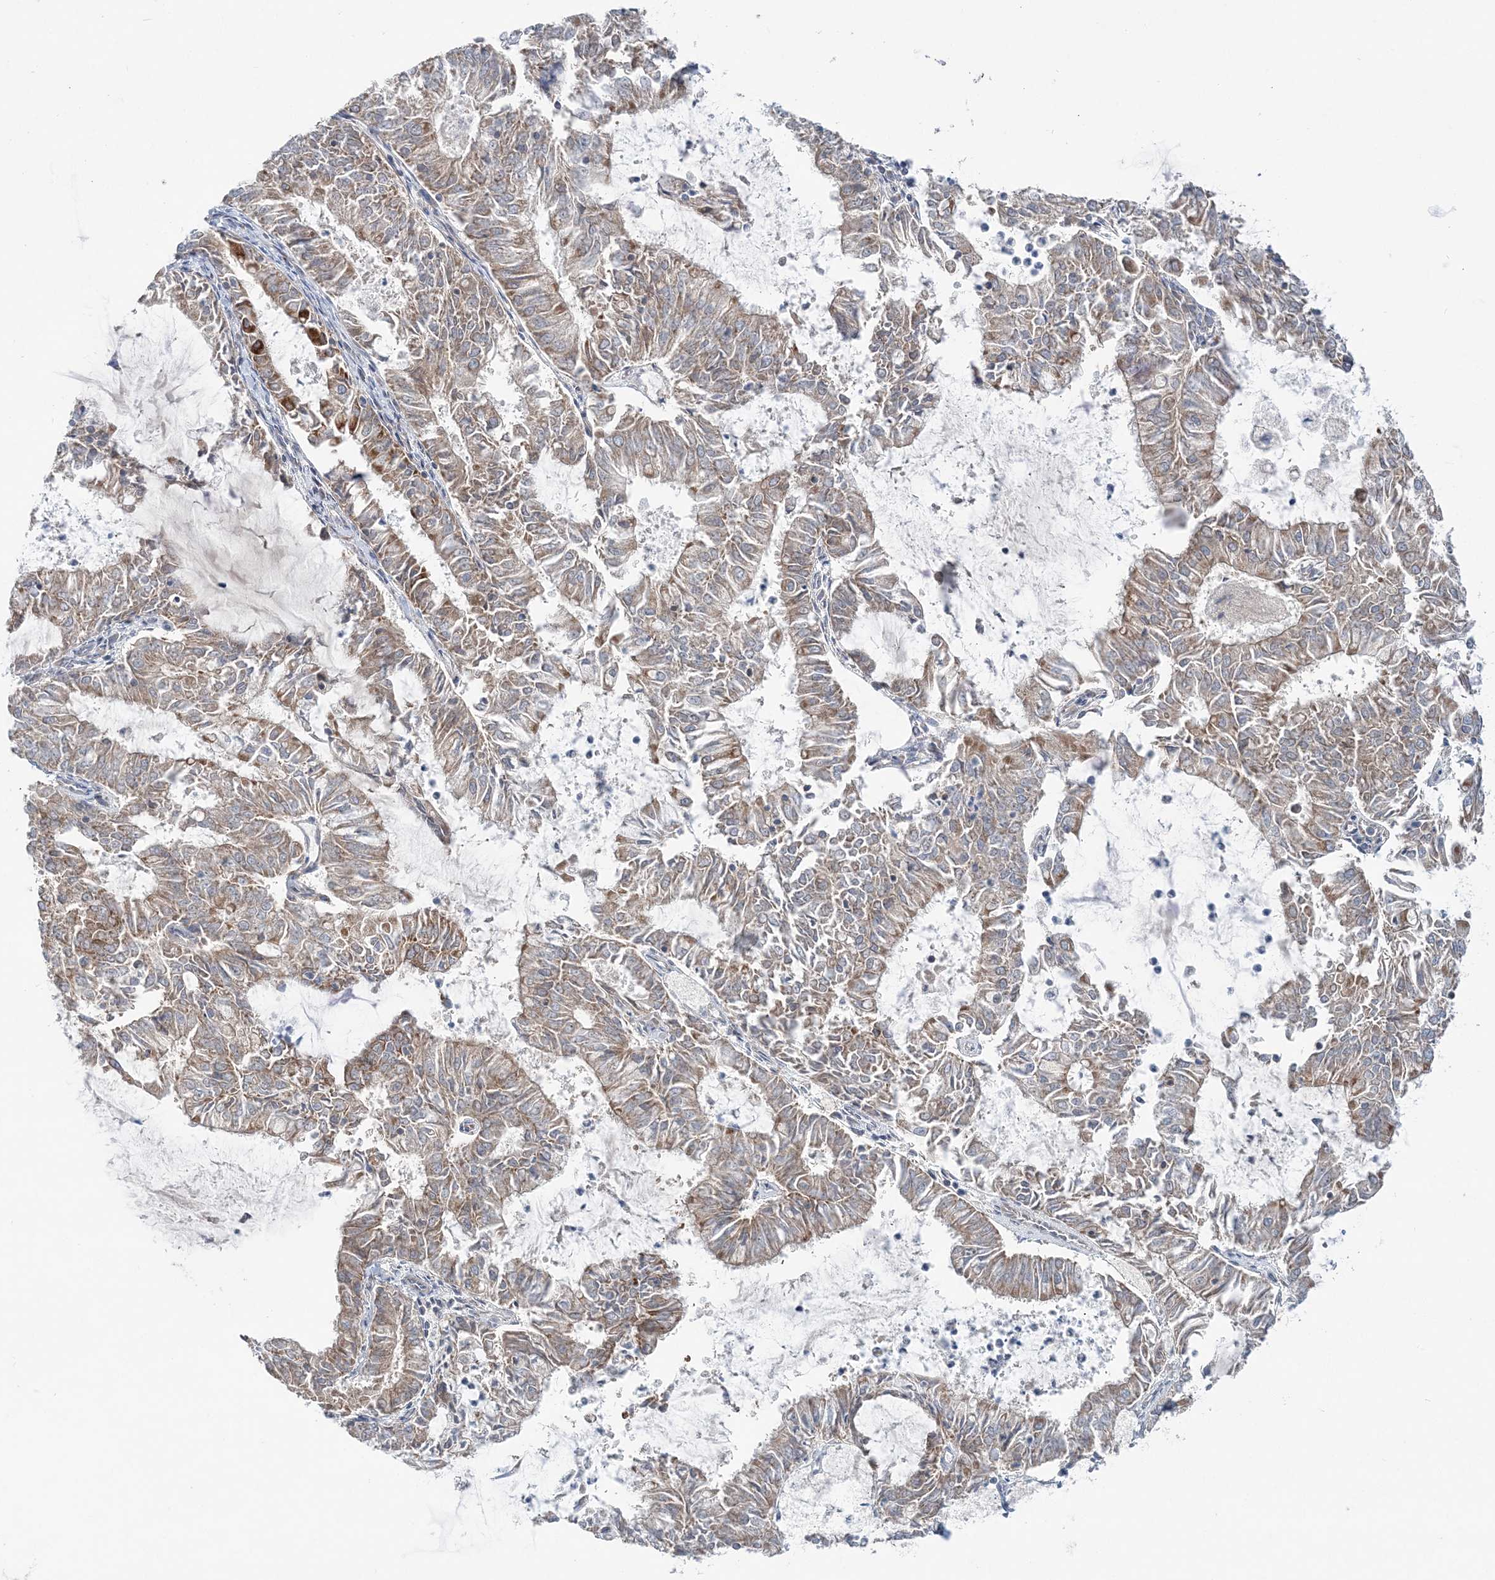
{"staining": {"intensity": "moderate", "quantity": ">75%", "location": "cytoplasmic/membranous"}, "tissue": "endometrial cancer", "cell_type": "Tumor cells", "image_type": "cancer", "snomed": [{"axis": "morphology", "description": "Adenocarcinoma, NOS"}, {"axis": "topography", "description": "Endometrium"}], "caption": "Adenocarcinoma (endometrial) was stained to show a protein in brown. There is medium levels of moderate cytoplasmic/membranous expression in about >75% of tumor cells.", "gene": "OPA1", "patient": {"sex": "female", "age": 57}}